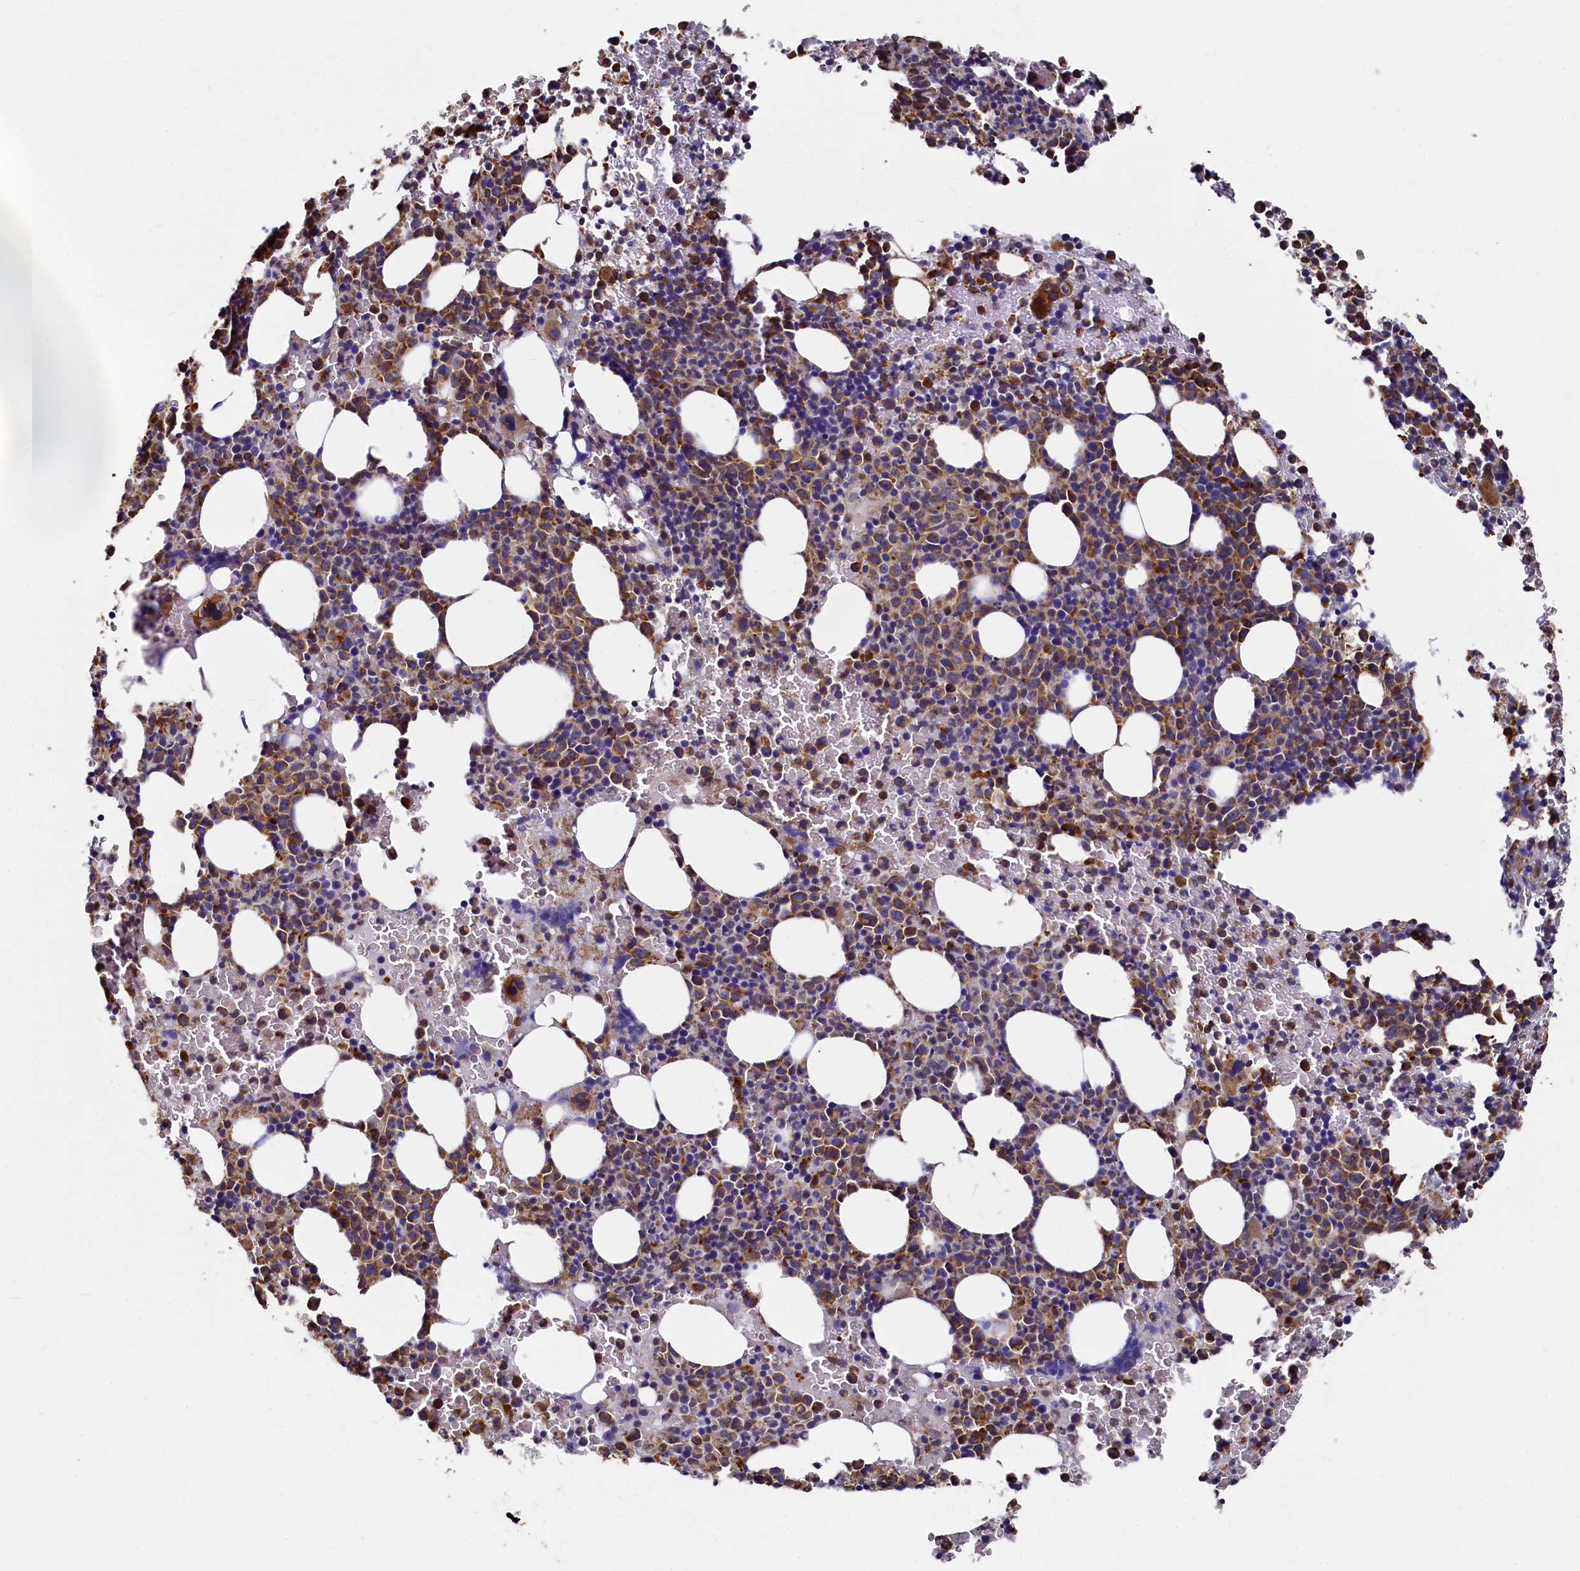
{"staining": {"intensity": "moderate", "quantity": ">75%", "location": "cytoplasmic/membranous"}, "tissue": "bone marrow", "cell_type": "Hematopoietic cells", "image_type": "normal", "snomed": [{"axis": "morphology", "description": "Normal tissue, NOS"}, {"axis": "topography", "description": "Bone marrow"}], "caption": "This micrograph shows immunohistochemistry (IHC) staining of unremarkable human bone marrow, with medium moderate cytoplasmic/membranous staining in approximately >75% of hematopoietic cells.", "gene": "NEURL1B", "patient": {"sex": "female", "age": 54}}